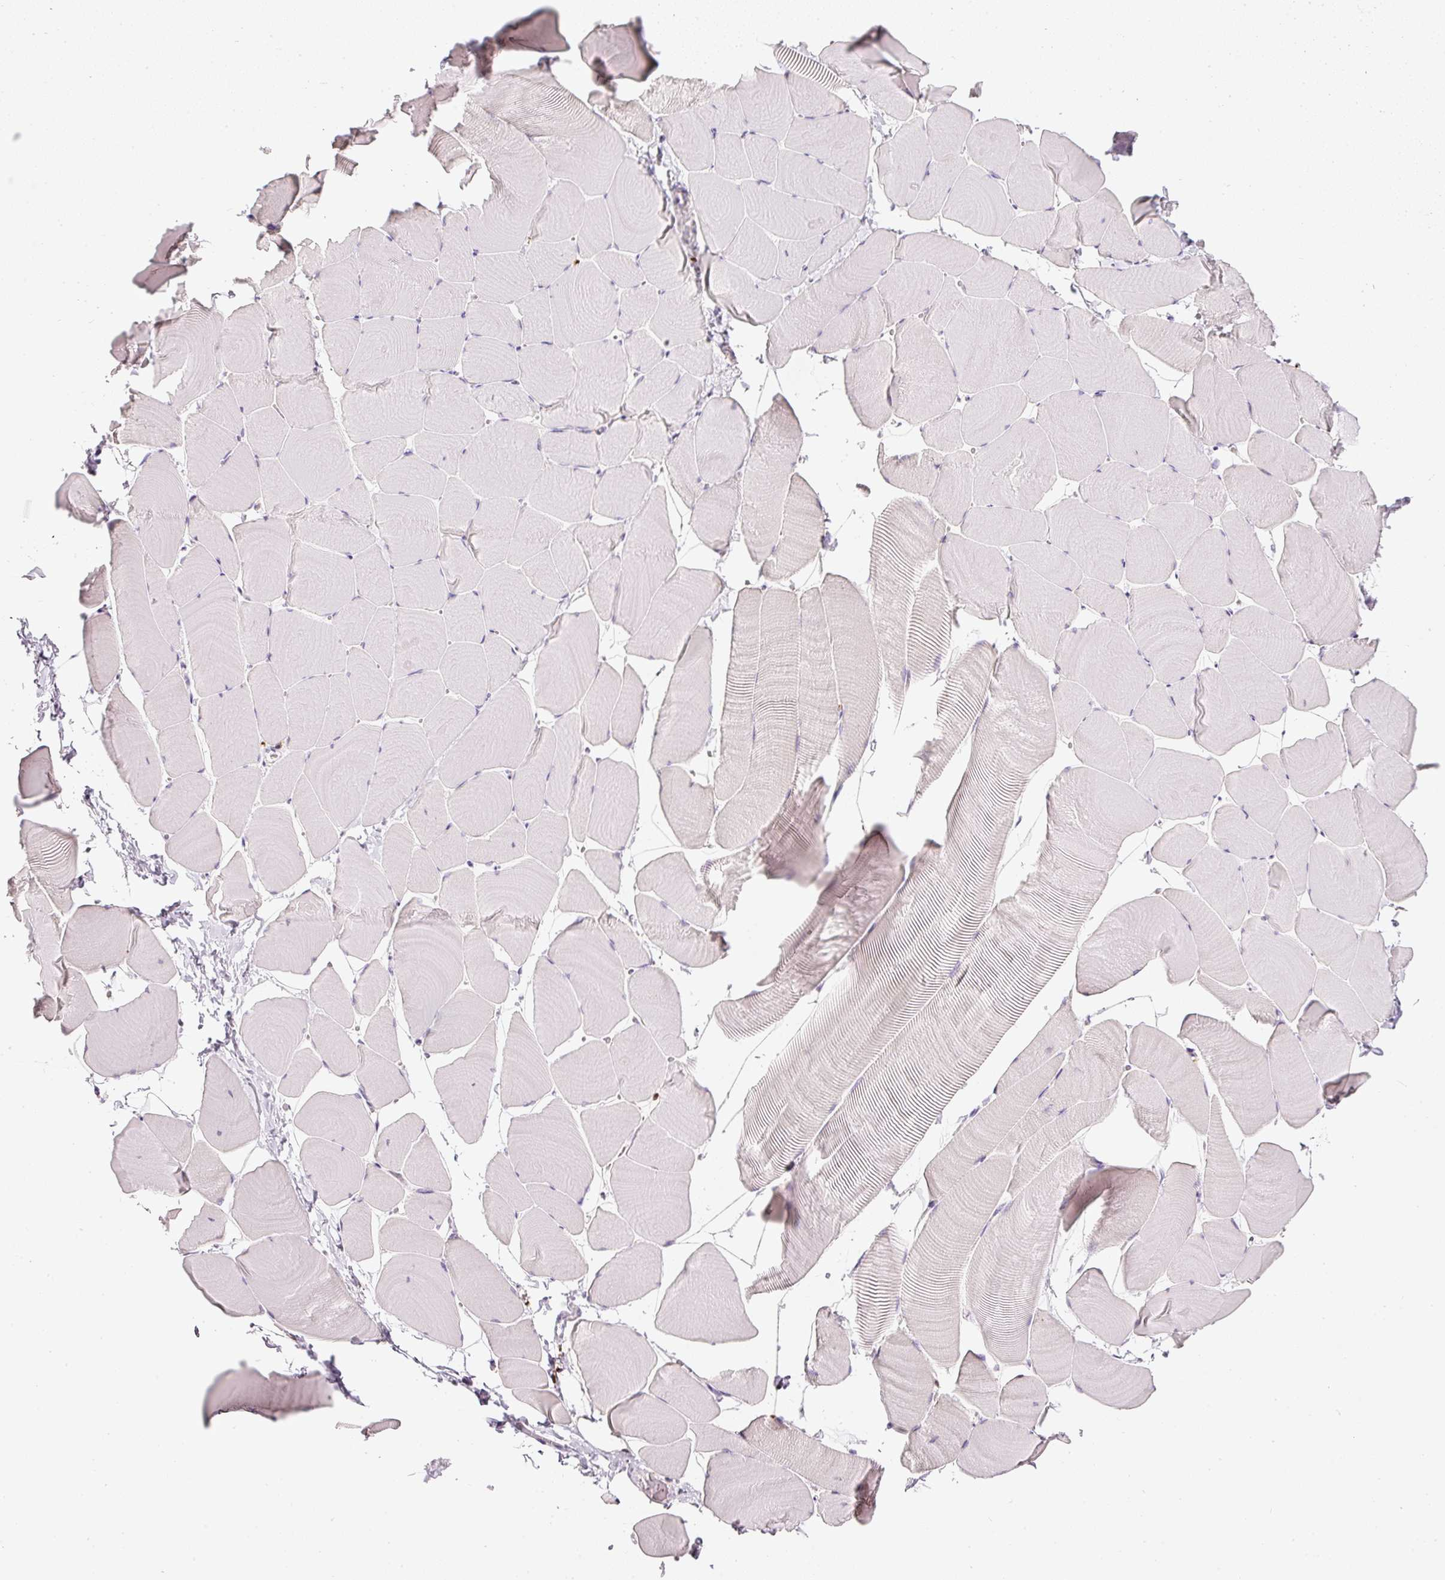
{"staining": {"intensity": "negative", "quantity": "none", "location": "none"}, "tissue": "skeletal muscle", "cell_type": "Myocytes", "image_type": "normal", "snomed": [{"axis": "morphology", "description": "Normal tissue, NOS"}, {"axis": "topography", "description": "Skeletal muscle"}], "caption": "Immunohistochemistry (IHC) histopathology image of benign skeletal muscle: skeletal muscle stained with DAB (3,3'-diaminobenzidine) displays no significant protein staining in myocytes.", "gene": "EVL", "patient": {"sex": "male", "age": 25}}